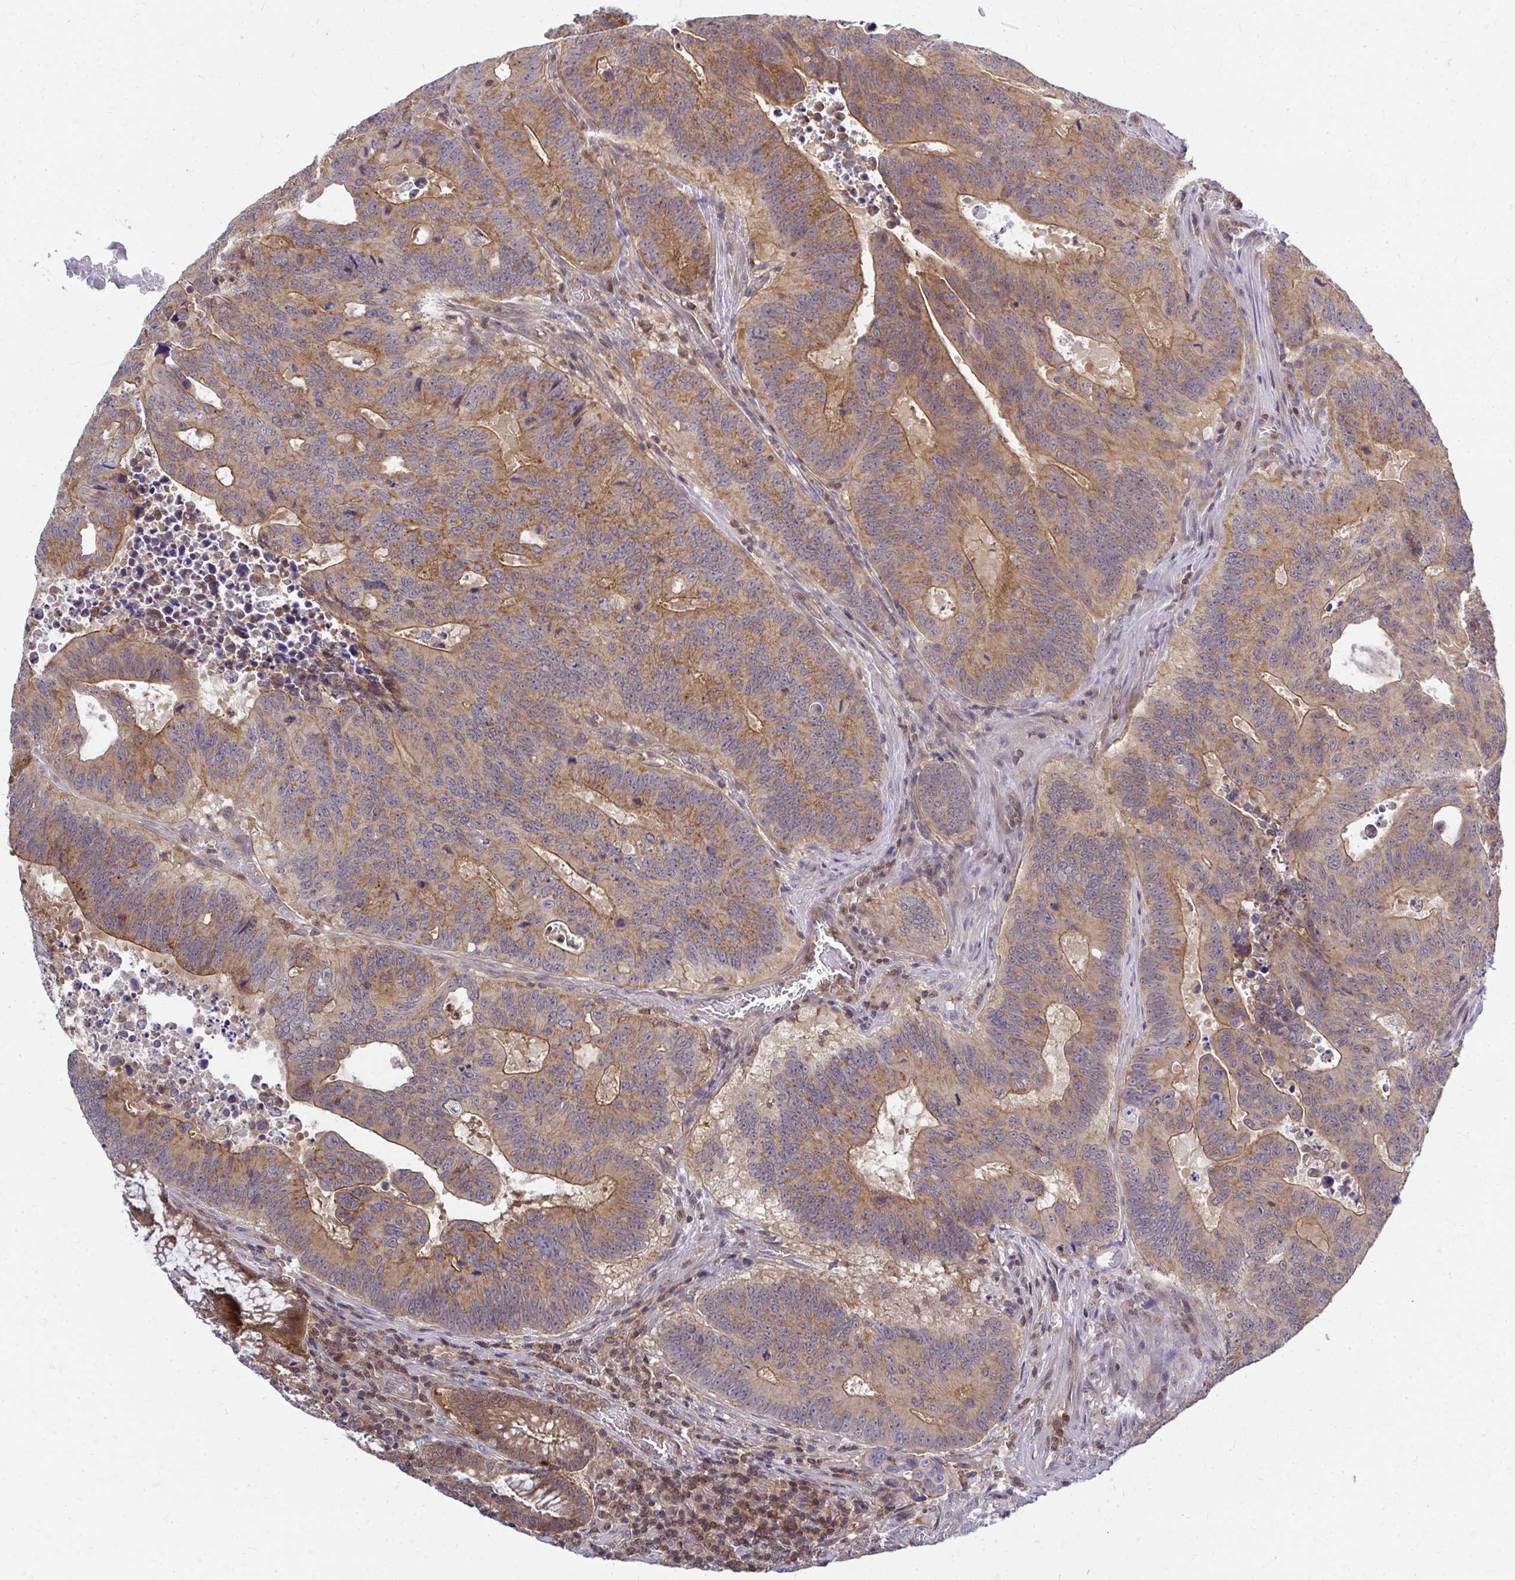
{"staining": {"intensity": "moderate", "quantity": ">75%", "location": "cytoplasmic/membranous"}, "tissue": "colorectal cancer", "cell_type": "Tumor cells", "image_type": "cancer", "snomed": [{"axis": "morphology", "description": "Adenocarcinoma, NOS"}, {"axis": "topography", "description": "Colon"}], "caption": "This photomicrograph shows immunohistochemistry staining of colorectal cancer (adenocarcinoma), with medium moderate cytoplasmic/membranous staining in approximately >75% of tumor cells.", "gene": "HDHD2", "patient": {"sex": "male", "age": 62}}